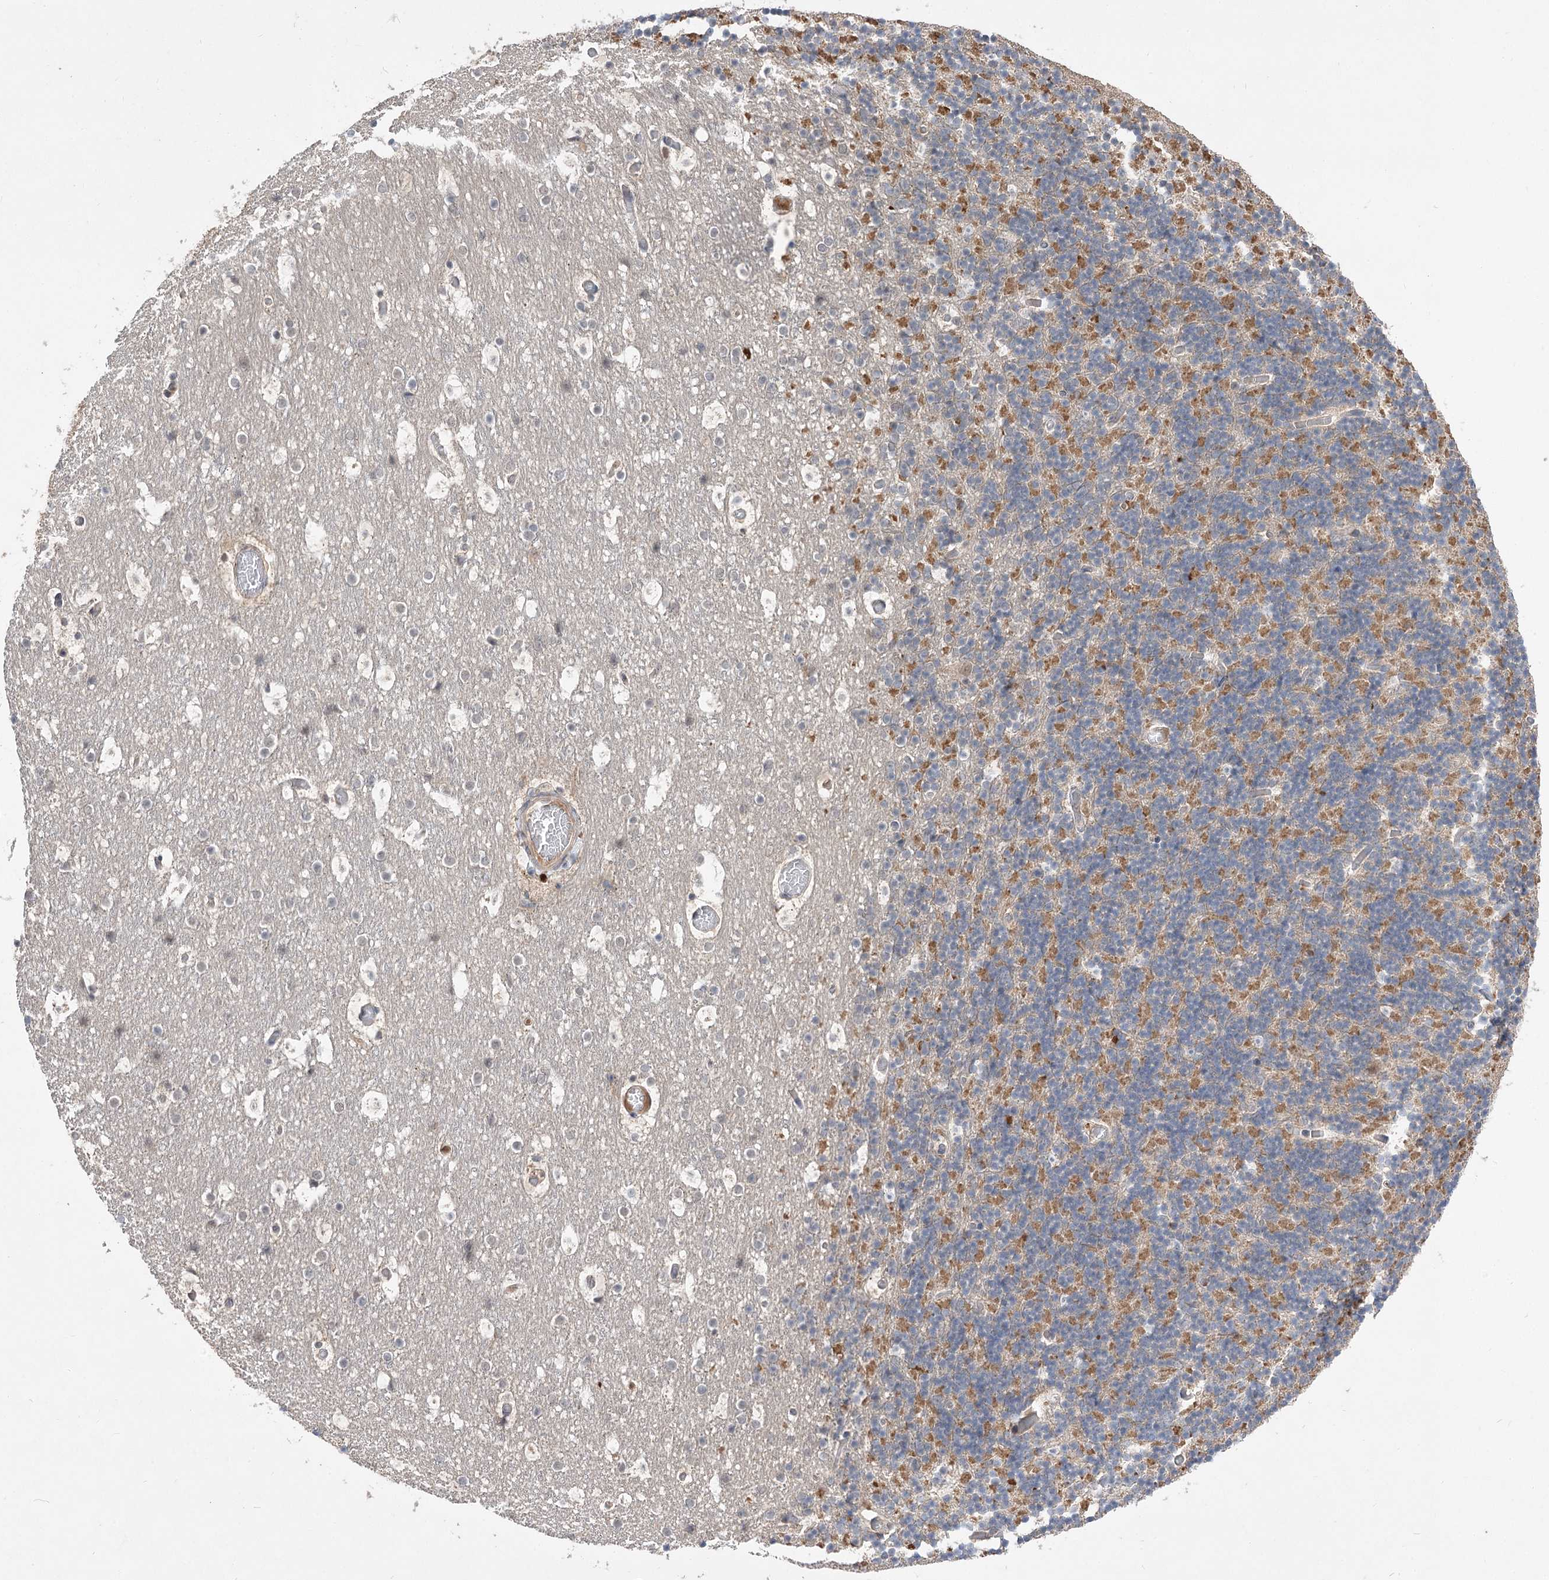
{"staining": {"intensity": "moderate", "quantity": "25%-75%", "location": "cytoplasmic/membranous"}, "tissue": "cerebellum", "cell_type": "Cells in granular layer", "image_type": "normal", "snomed": [{"axis": "morphology", "description": "Normal tissue, NOS"}, {"axis": "topography", "description": "Cerebellum"}], "caption": "DAB (3,3'-diaminobenzidine) immunohistochemical staining of benign cerebellum demonstrates moderate cytoplasmic/membranous protein expression in approximately 25%-75% of cells in granular layer. The staining is performed using DAB (3,3'-diaminobenzidine) brown chromogen to label protein expression. The nuclei are counter-stained blue using hematoxylin.", "gene": "HELT", "patient": {"sex": "male", "age": 57}}